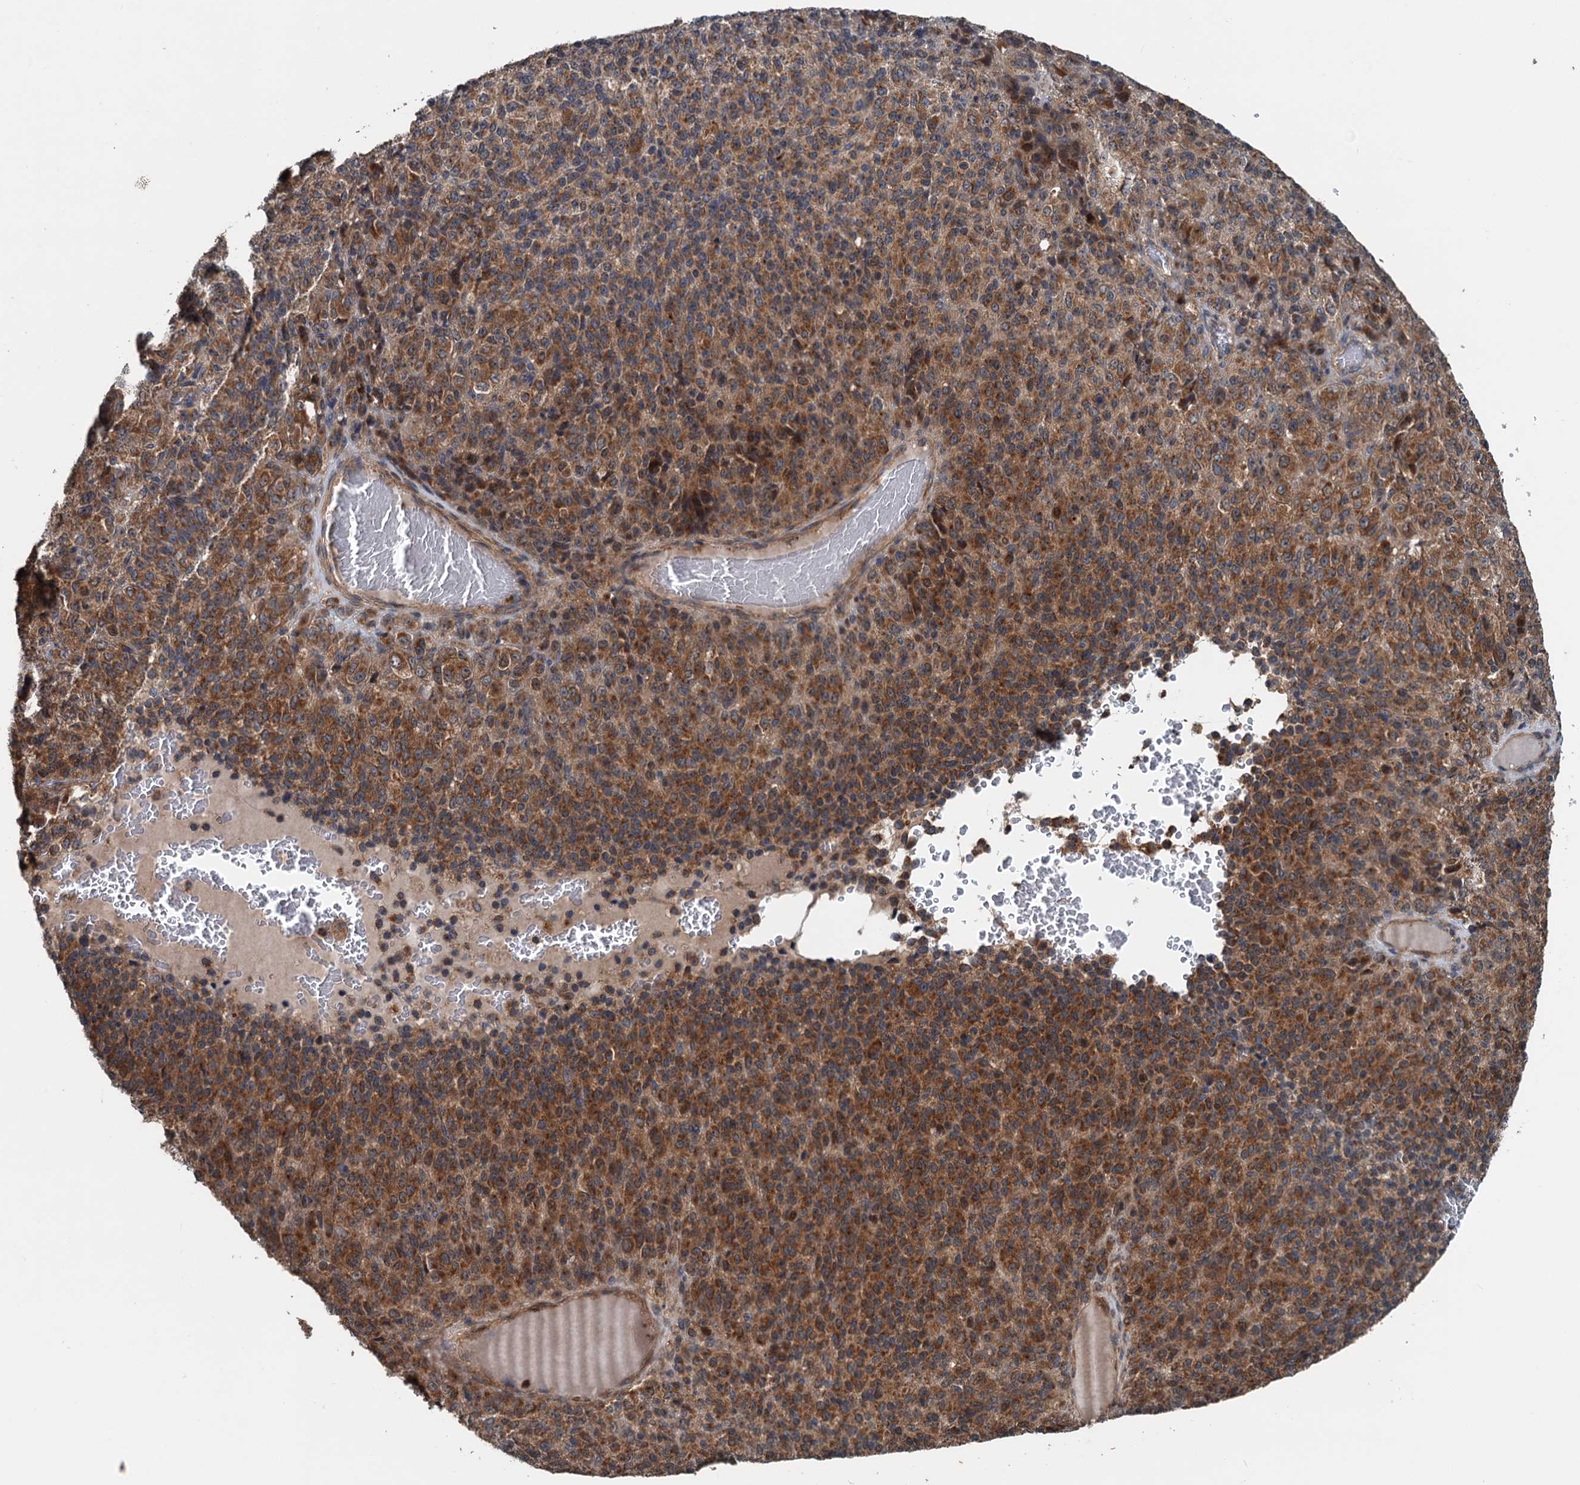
{"staining": {"intensity": "strong", "quantity": ">75%", "location": "cytoplasmic/membranous"}, "tissue": "melanoma", "cell_type": "Tumor cells", "image_type": "cancer", "snomed": [{"axis": "morphology", "description": "Malignant melanoma, Metastatic site"}, {"axis": "topography", "description": "Brain"}], "caption": "Strong cytoplasmic/membranous positivity for a protein is appreciated in about >75% of tumor cells of melanoma using immunohistochemistry (IHC).", "gene": "TEDC1", "patient": {"sex": "female", "age": 56}}